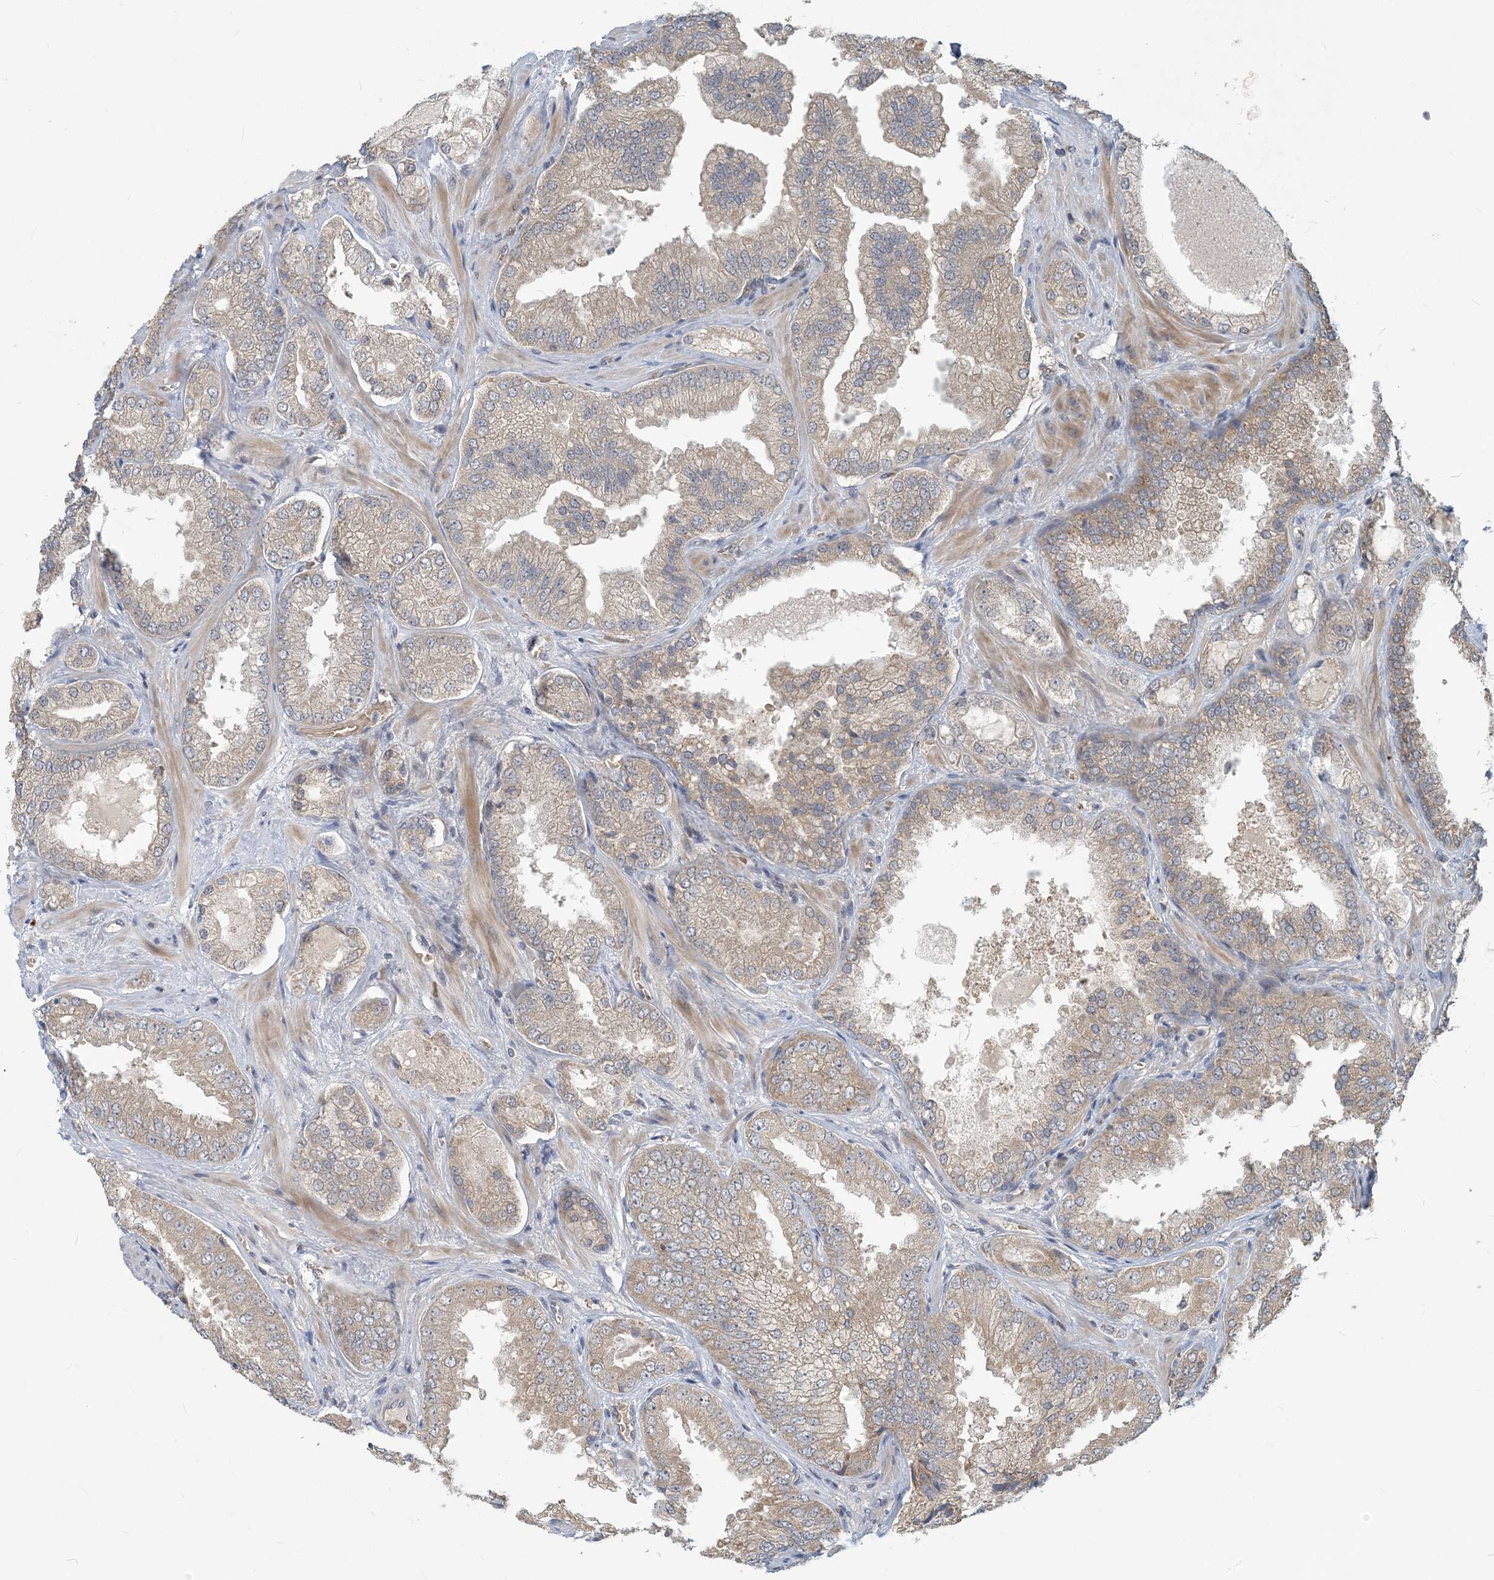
{"staining": {"intensity": "moderate", "quantity": "25%-75%", "location": "cytoplasmic/membranous"}, "tissue": "prostate cancer", "cell_type": "Tumor cells", "image_type": "cancer", "snomed": [{"axis": "morphology", "description": "Adenocarcinoma, High grade"}, {"axis": "topography", "description": "Prostate"}], "caption": "This histopathology image demonstrates immunohistochemistry staining of prostate cancer, with medium moderate cytoplasmic/membranous expression in approximately 25%-75% of tumor cells.", "gene": "PUSL1", "patient": {"sex": "male", "age": 58}}